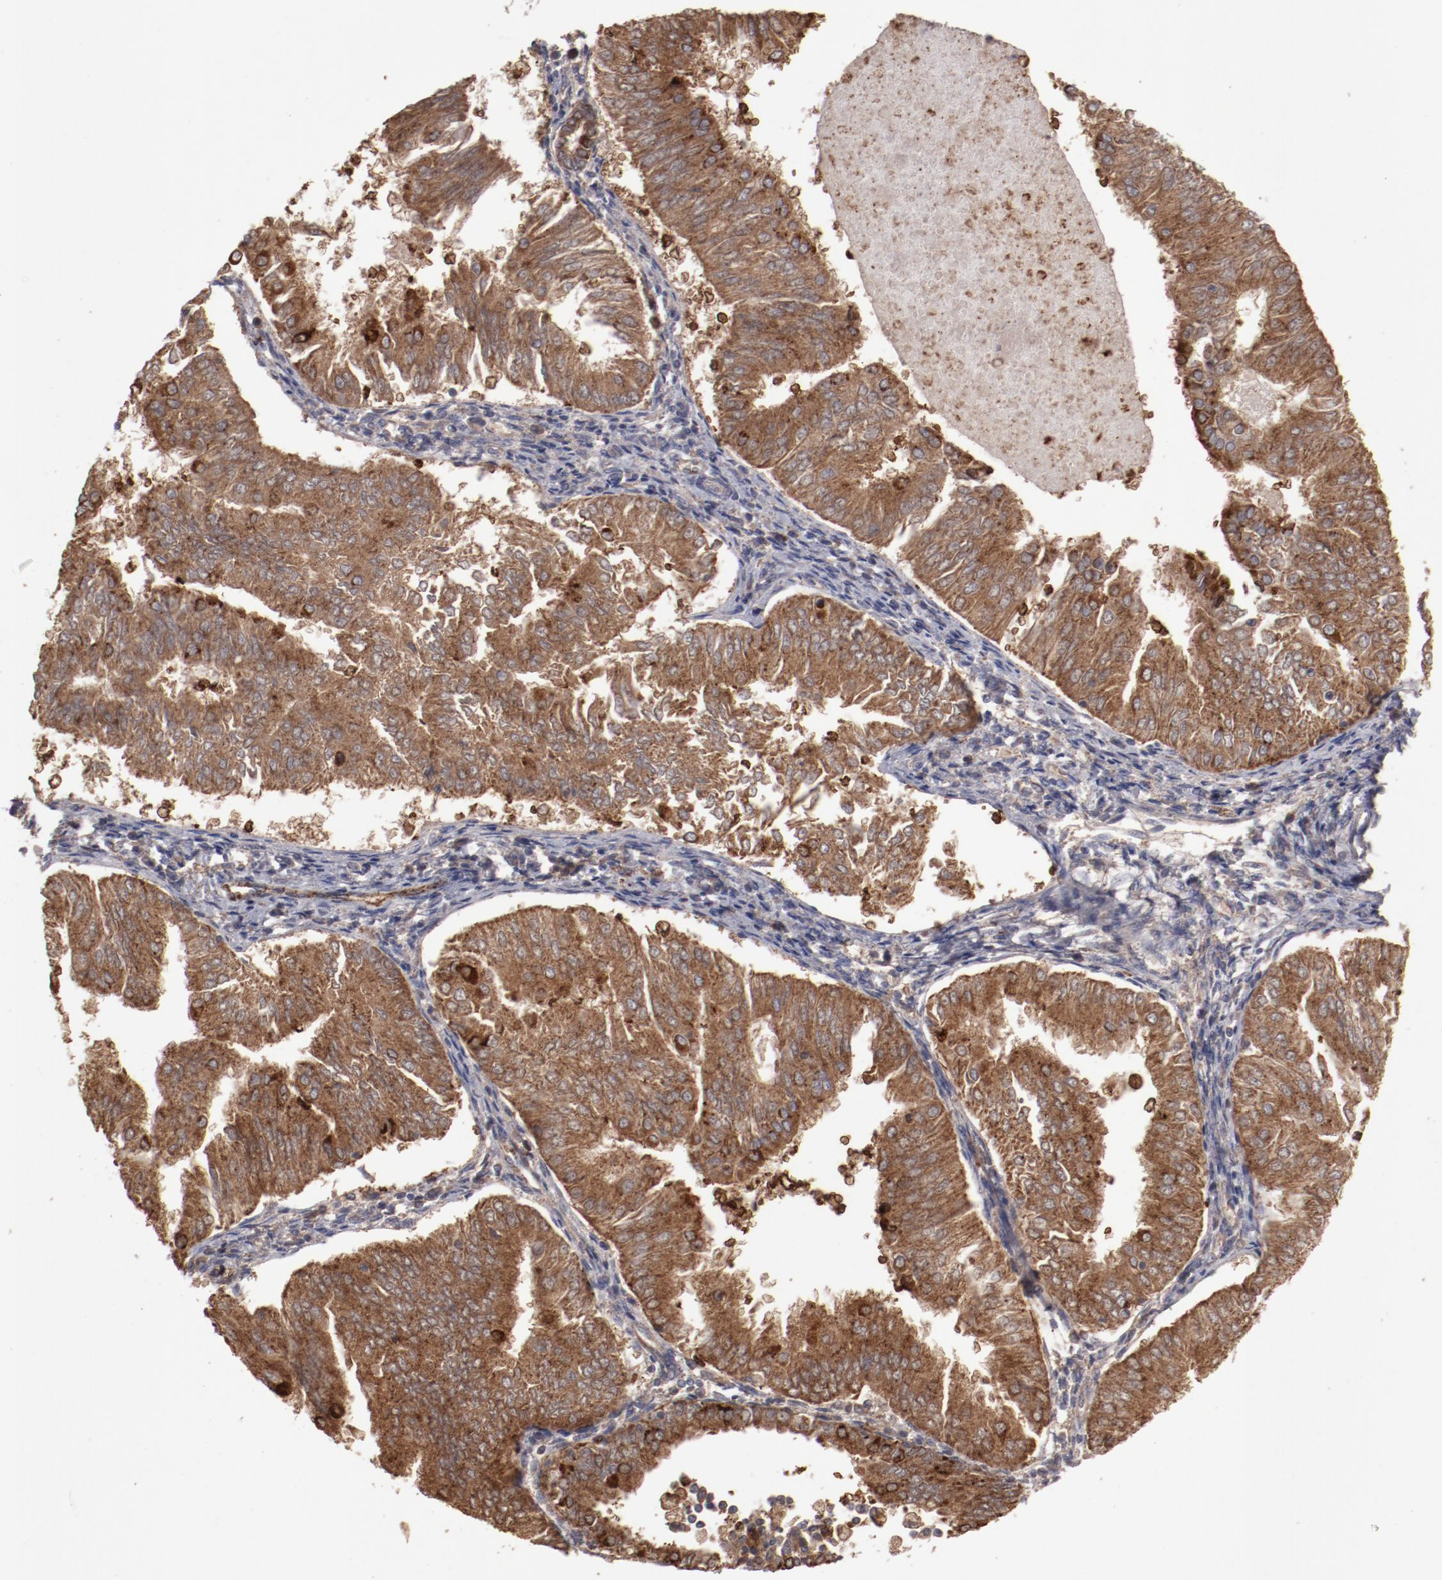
{"staining": {"intensity": "strong", "quantity": ">75%", "location": "cytoplasmic/membranous"}, "tissue": "endometrial cancer", "cell_type": "Tumor cells", "image_type": "cancer", "snomed": [{"axis": "morphology", "description": "Adenocarcinoma, NOS"}, {"axis": "topography", "description": "Endometrium"}], "caption": "Immunohistochemical staining of human adenocarcinoma (endometrial) reveals high levels of strong cytoplasmic/membranous positivity in approximately >75% of tumor cells. Nuclei are stained in blue.", "gene": "LRRC75B", "patient": {"sex": "female", "age": 53}}